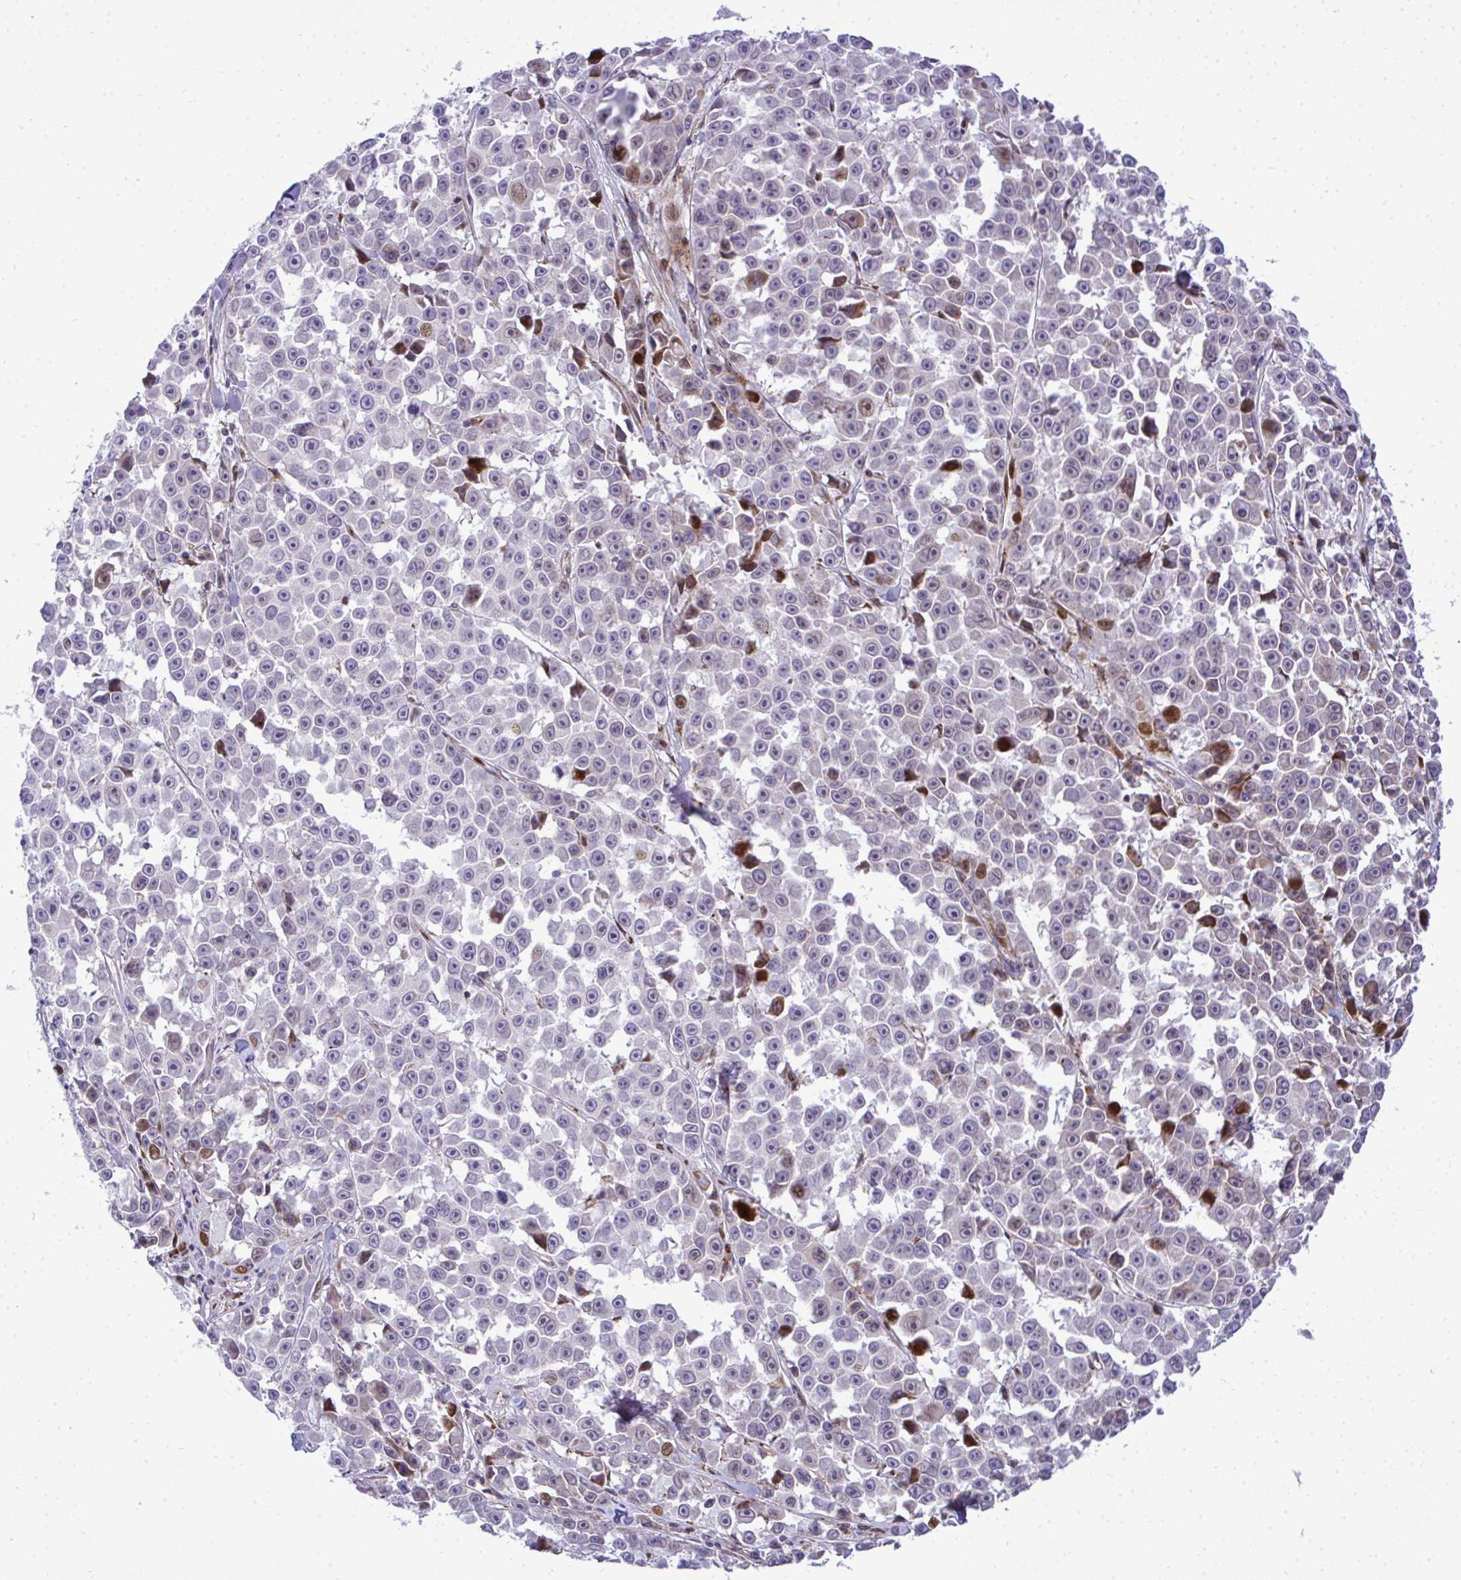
{"staining": {"intensity": "strong", "quantity": "<25%", "location": "cytoplasmic/membranous,nuclear"}, "tissue": "melanoma", "cell_type": "Tumor cells", "image_type": "cancer", "snomed": [{"axis": "morphology", "description": "Malignant melanoma, NOS"}, {"axis": "topography", "description": "Skin"}], "caption": "Melanoma was stained to show a protein in brown. There is medium levels of strong cytoplasmic/membranous and nuclear staining in about <25% of tumor cells. (DAB (3,3'-diaminobenzidine) IHC with brightfield microscopy, high magnification).", "gene": "CASTOR2", "patient": {"sex": "female", "age": 66}}